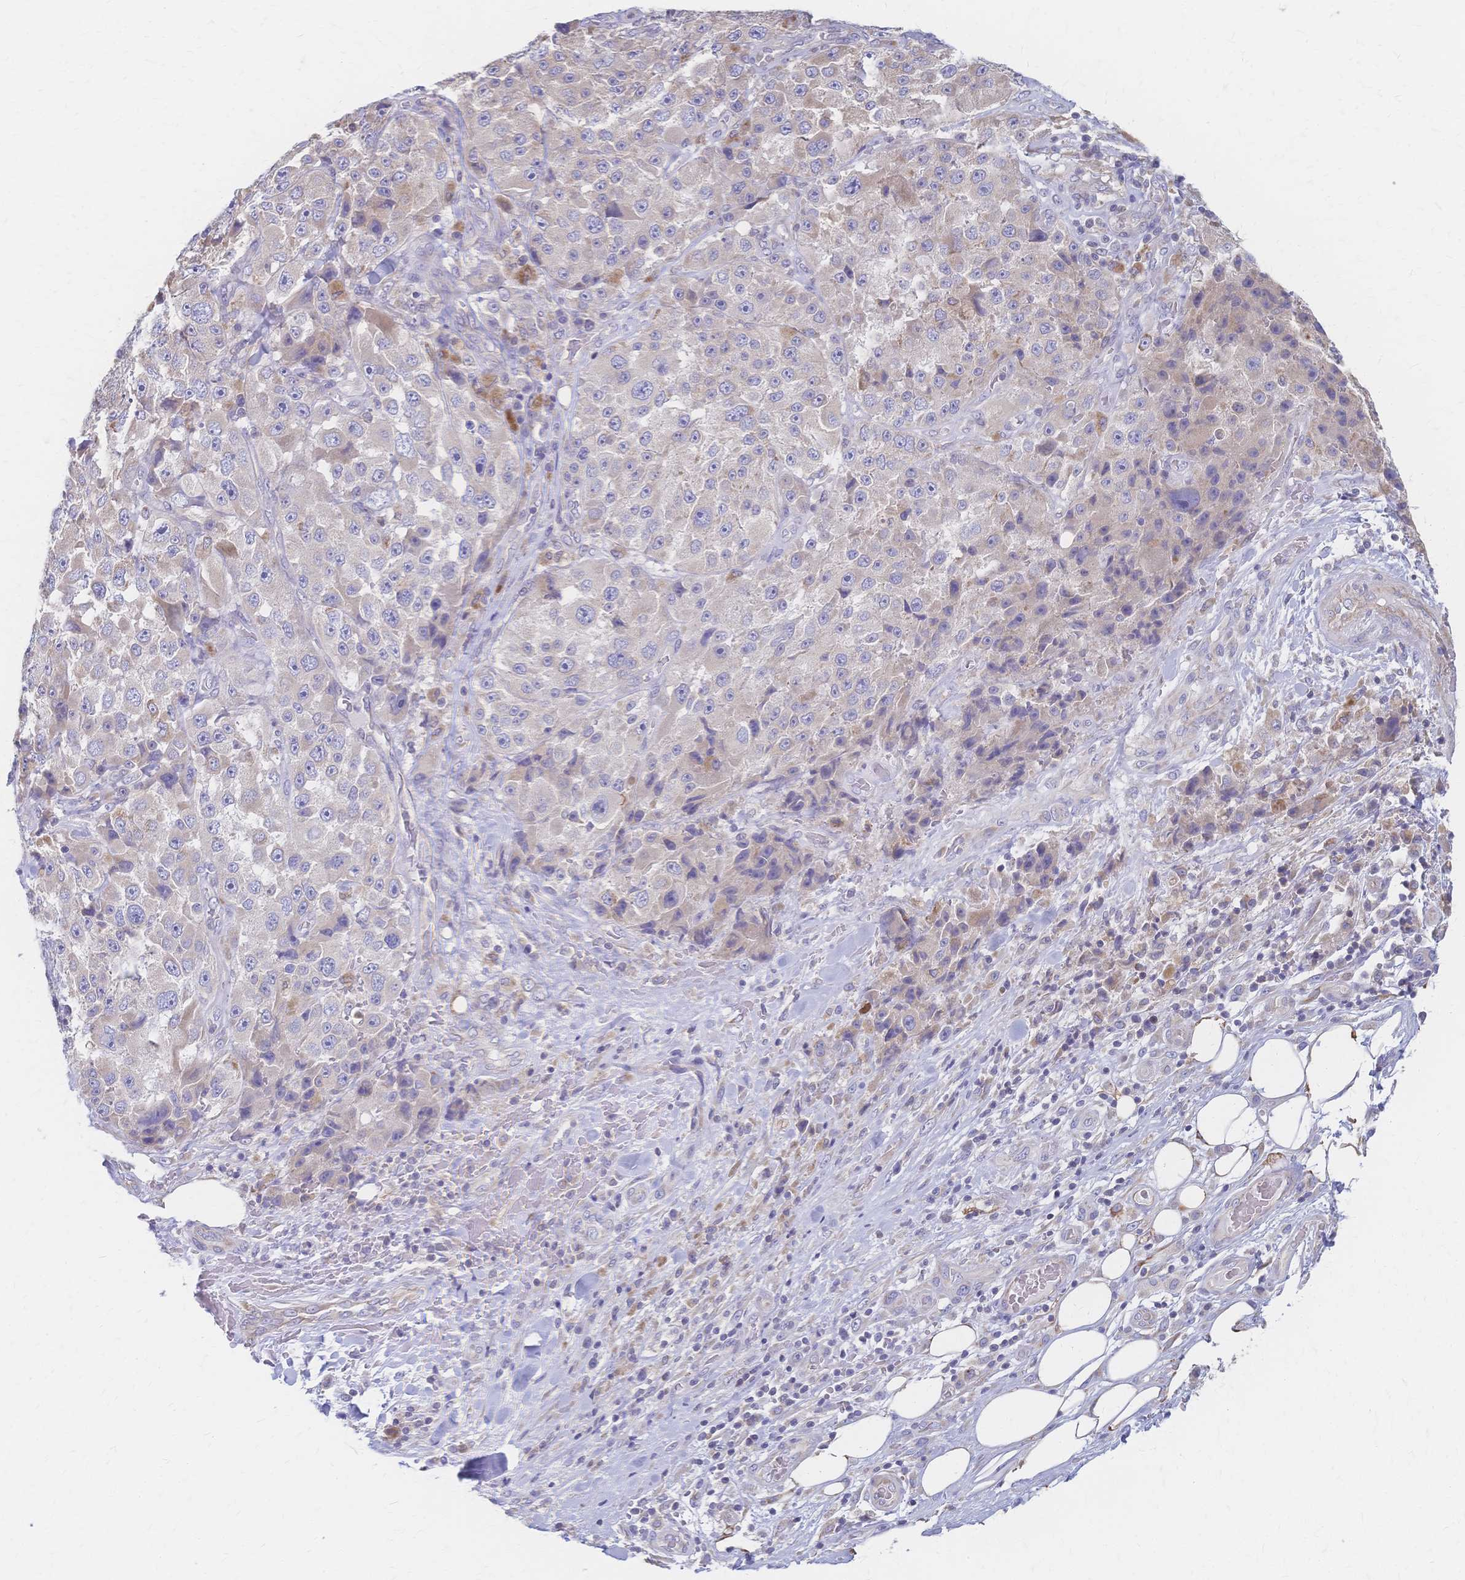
{"staining": {"intensity": "weak", "quantity": "<25%", "location": "cytoplasmic/membranous"}, "tissue": "melanoma", "cell_type": "Tumor cells", "image_type": "cancer", "snomed": [{"axis": "morphology", "description": "Malignant melanoma, Metastatic site"}, {"axis": "topography", "description": "Lymph node"}], "caption": "IHC of human melanoma reveals no expression in tumor cells.", "gene": "CYB5A", "patient": {"sex": "male", "age": 62}}